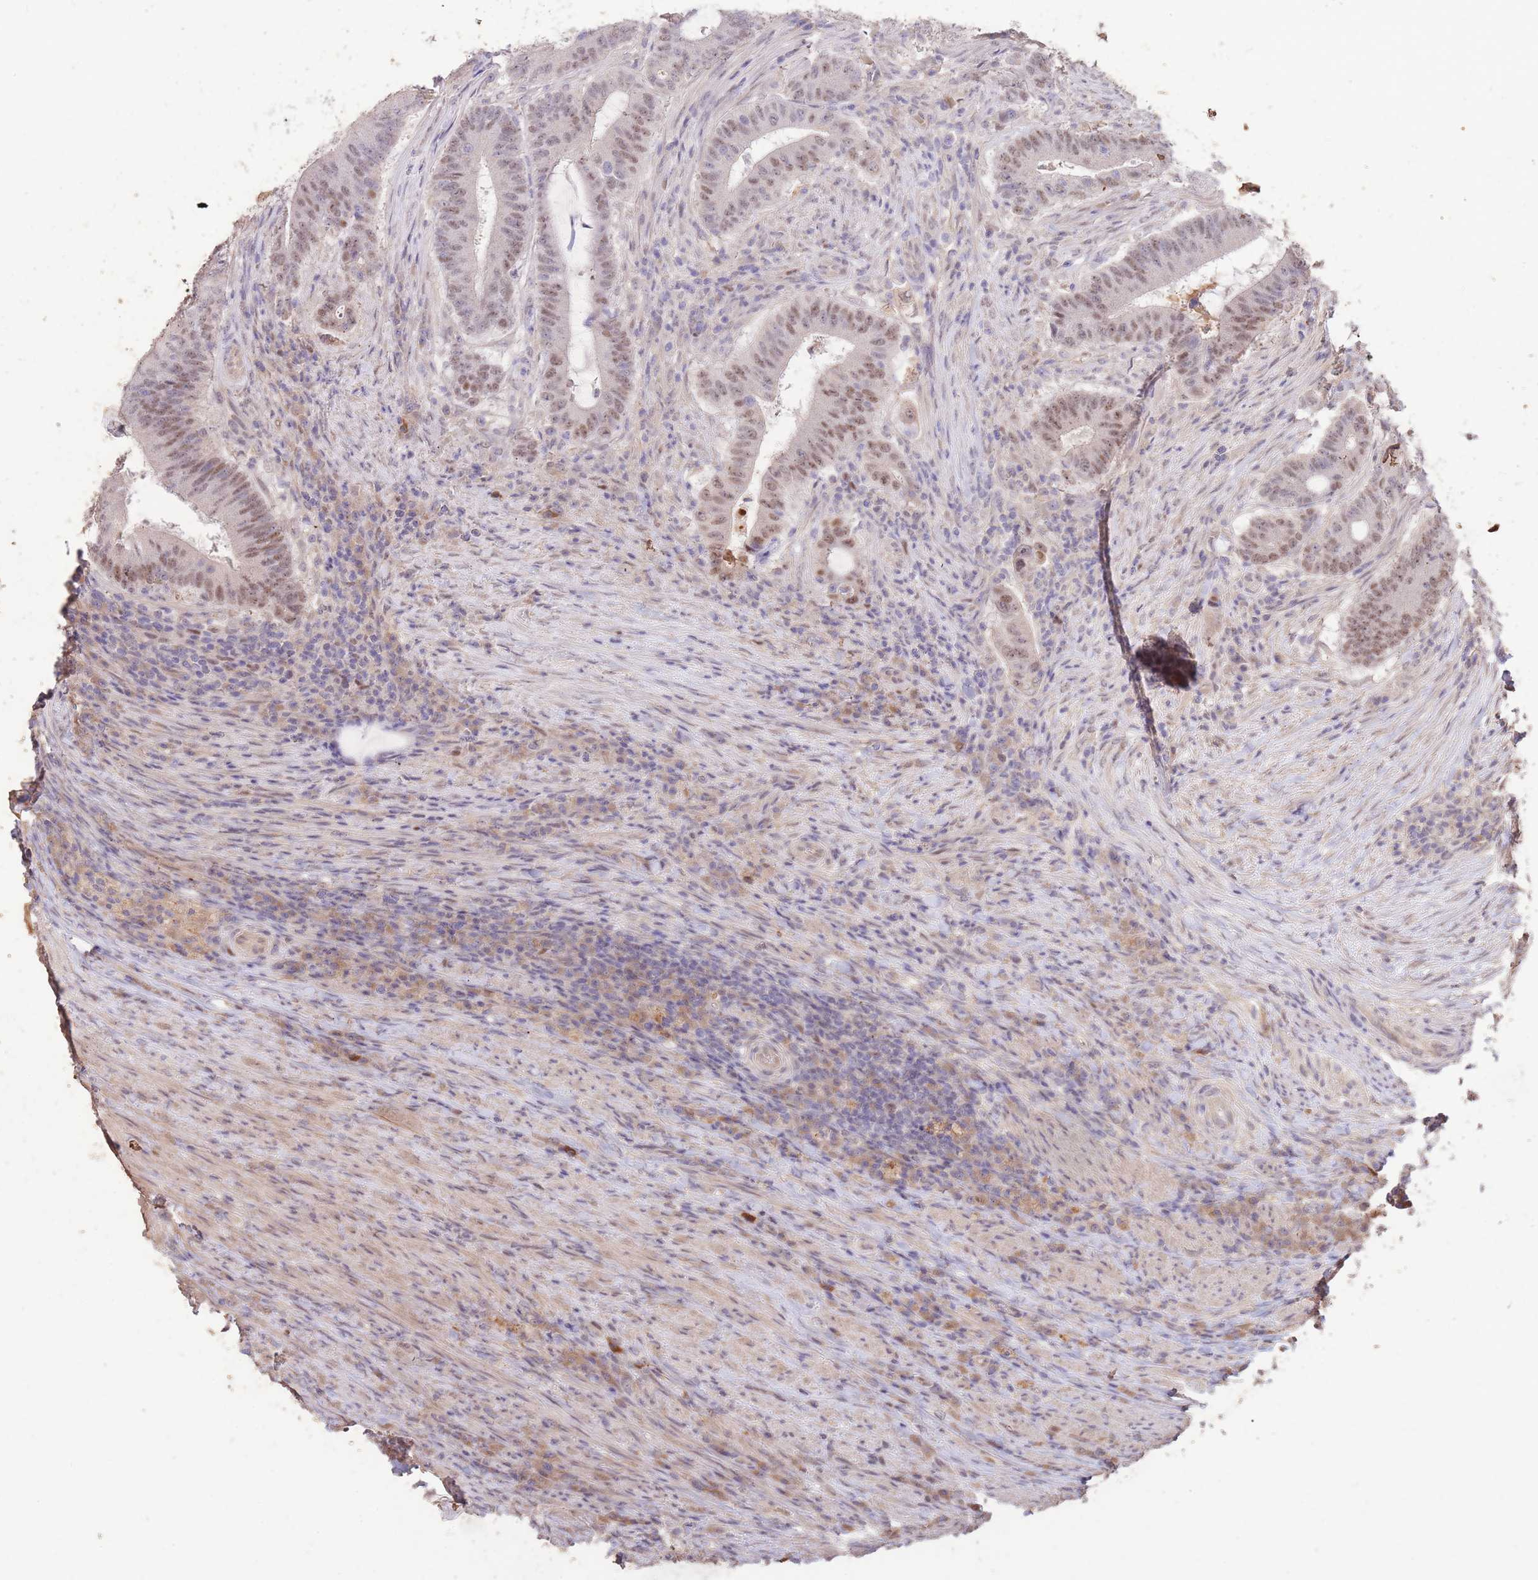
{"staining": {"intensity": "moderate", "quantity": "25%-75%", "location": "nuclear"}, "tissue": "colorectal cancer", "cell_type": "Tumor cells", "image_type": "cancer", "snomed": [{"axis": "morphology", "description": "Adenocarcinoma, NOS"}, {"axis": "topography", "description": "Colon"}], "caption": "Immunohistochemical staining of human colorectal cancer (adenocarcinoma) displays medium levels of moderate nuclear protein positivity in approximately 25%-75% of tumor cells.", "gene": "RGS14", "patient": {"sex": "female", "age": 43}}